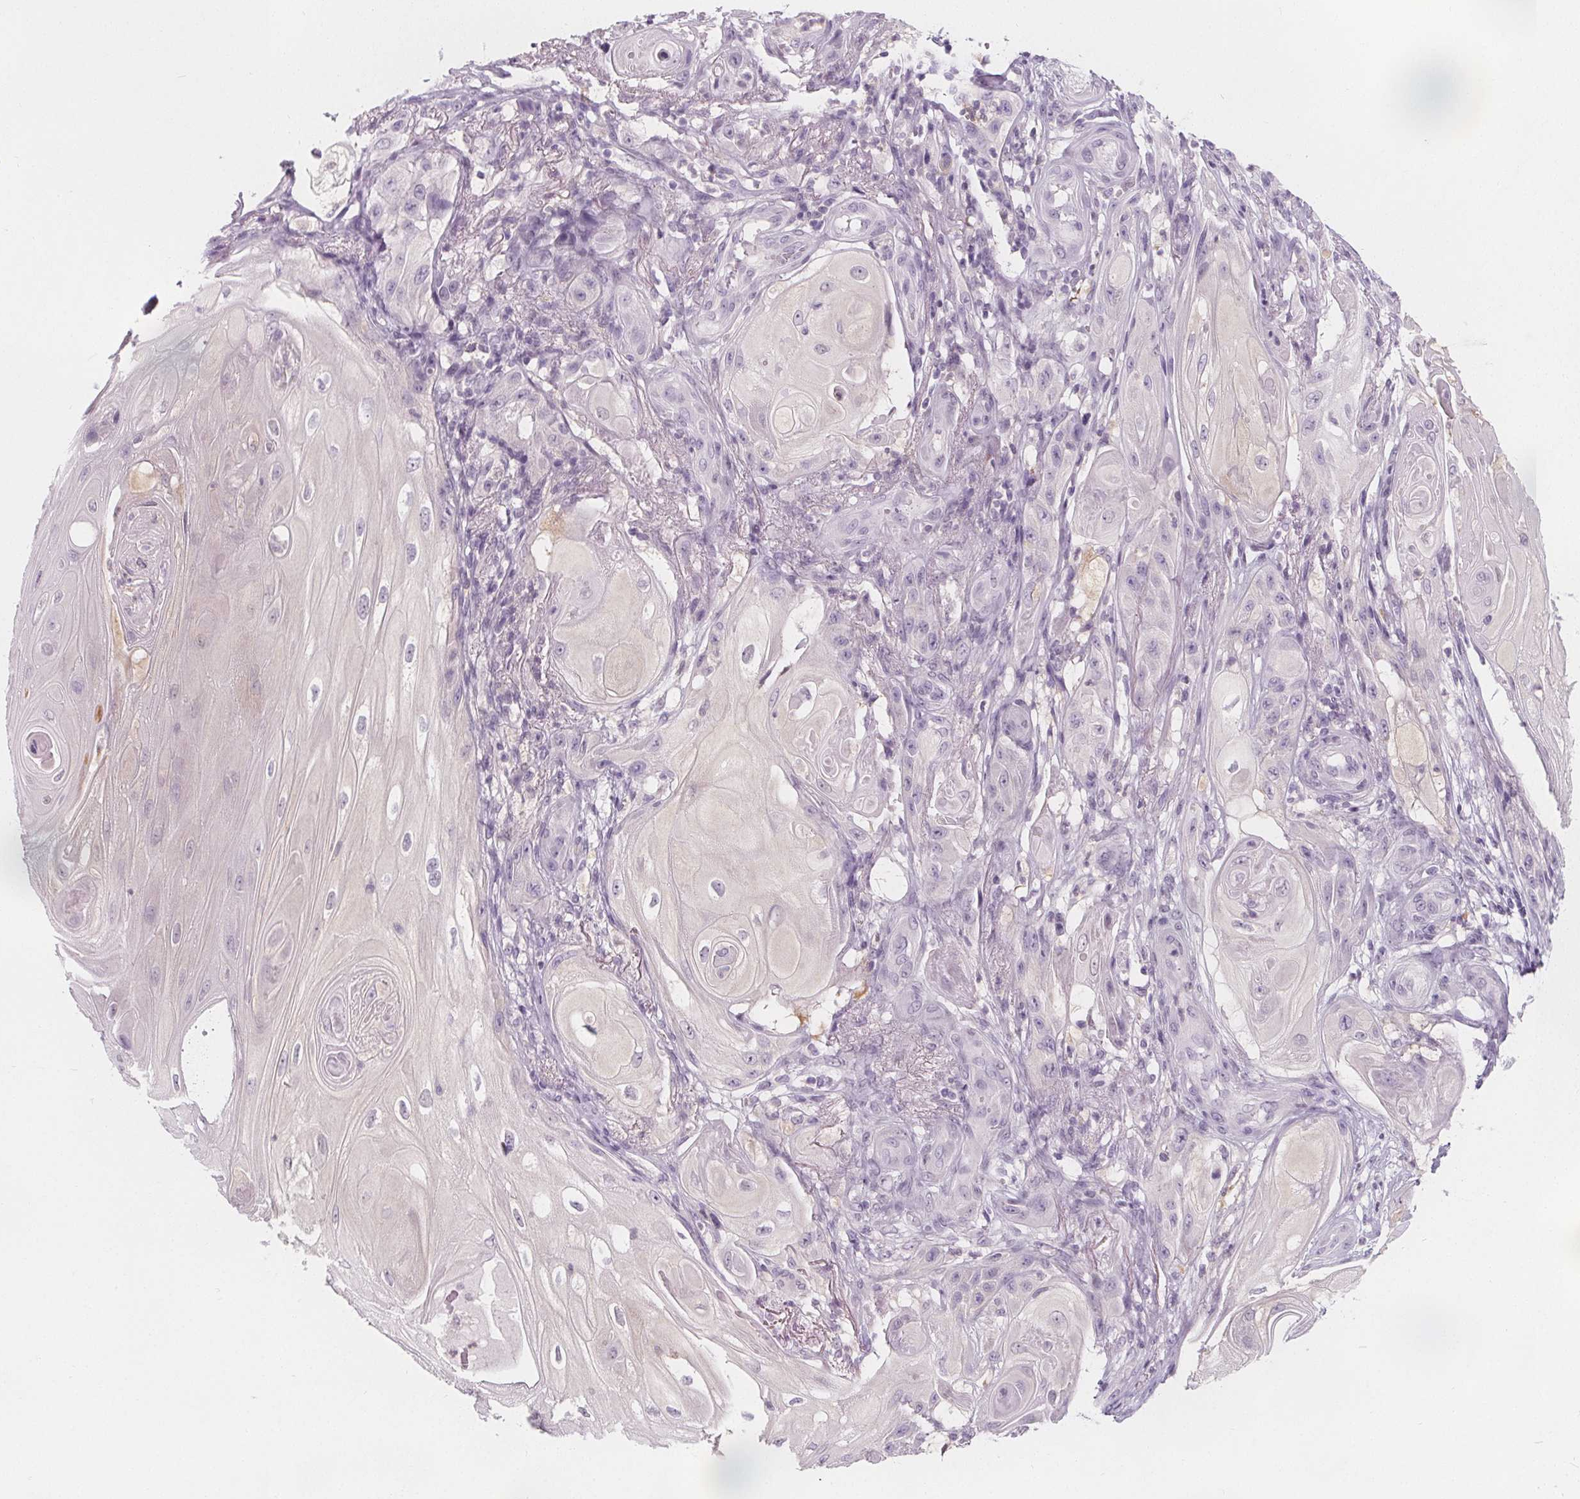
{"staining": {"intensity": "negative", "quantity": "none", "location": "none"}, "tissue": "skin cancer", "cell_type": "Tumor cells", "image_type": "cancer", "snomed": [{"axis": "morphology", "description": "Squamous cell carcinoma, NOS"}, {"axis": "topography", "description": "Skin"}], "caption": "Immunohistochemical staining of human skin cancer reveals no significant positivity in tumor cells.", "gene": "UGP2", "patient": {"sex": "male", "age": 62}}